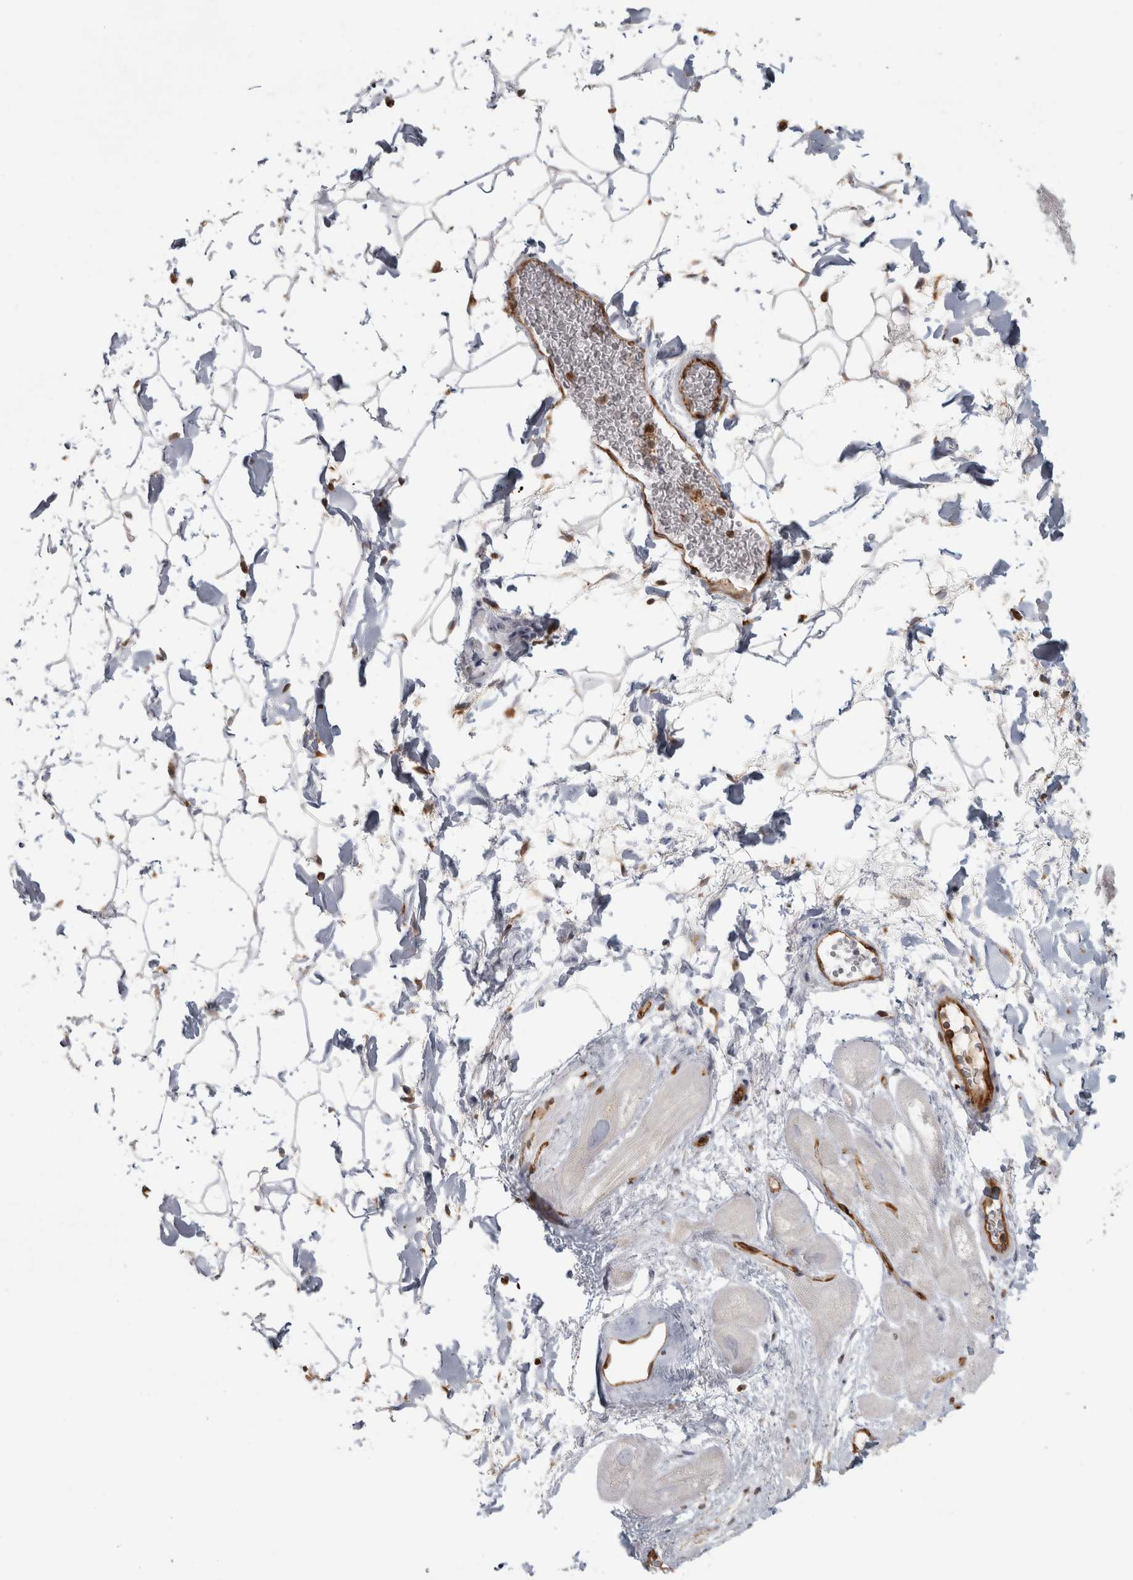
{"staining": {"intensity": "negative", "quantity": "none", "location": "none"}, "tissue": "heart muscle", "cell_type": "Cardiomyocytes", "image_type": "normal", "snomed": [{"axis": "morphology", "description": "Normal tissue, NOS"}, {"axis": "topography", "description": "Heart"}], "caption": "This is a image of IHC staining of normal heart muscle, which shows no staining in cardiomyocytes.", "gene": "HLA", "patient": {"sex": "male", "age": 49}}